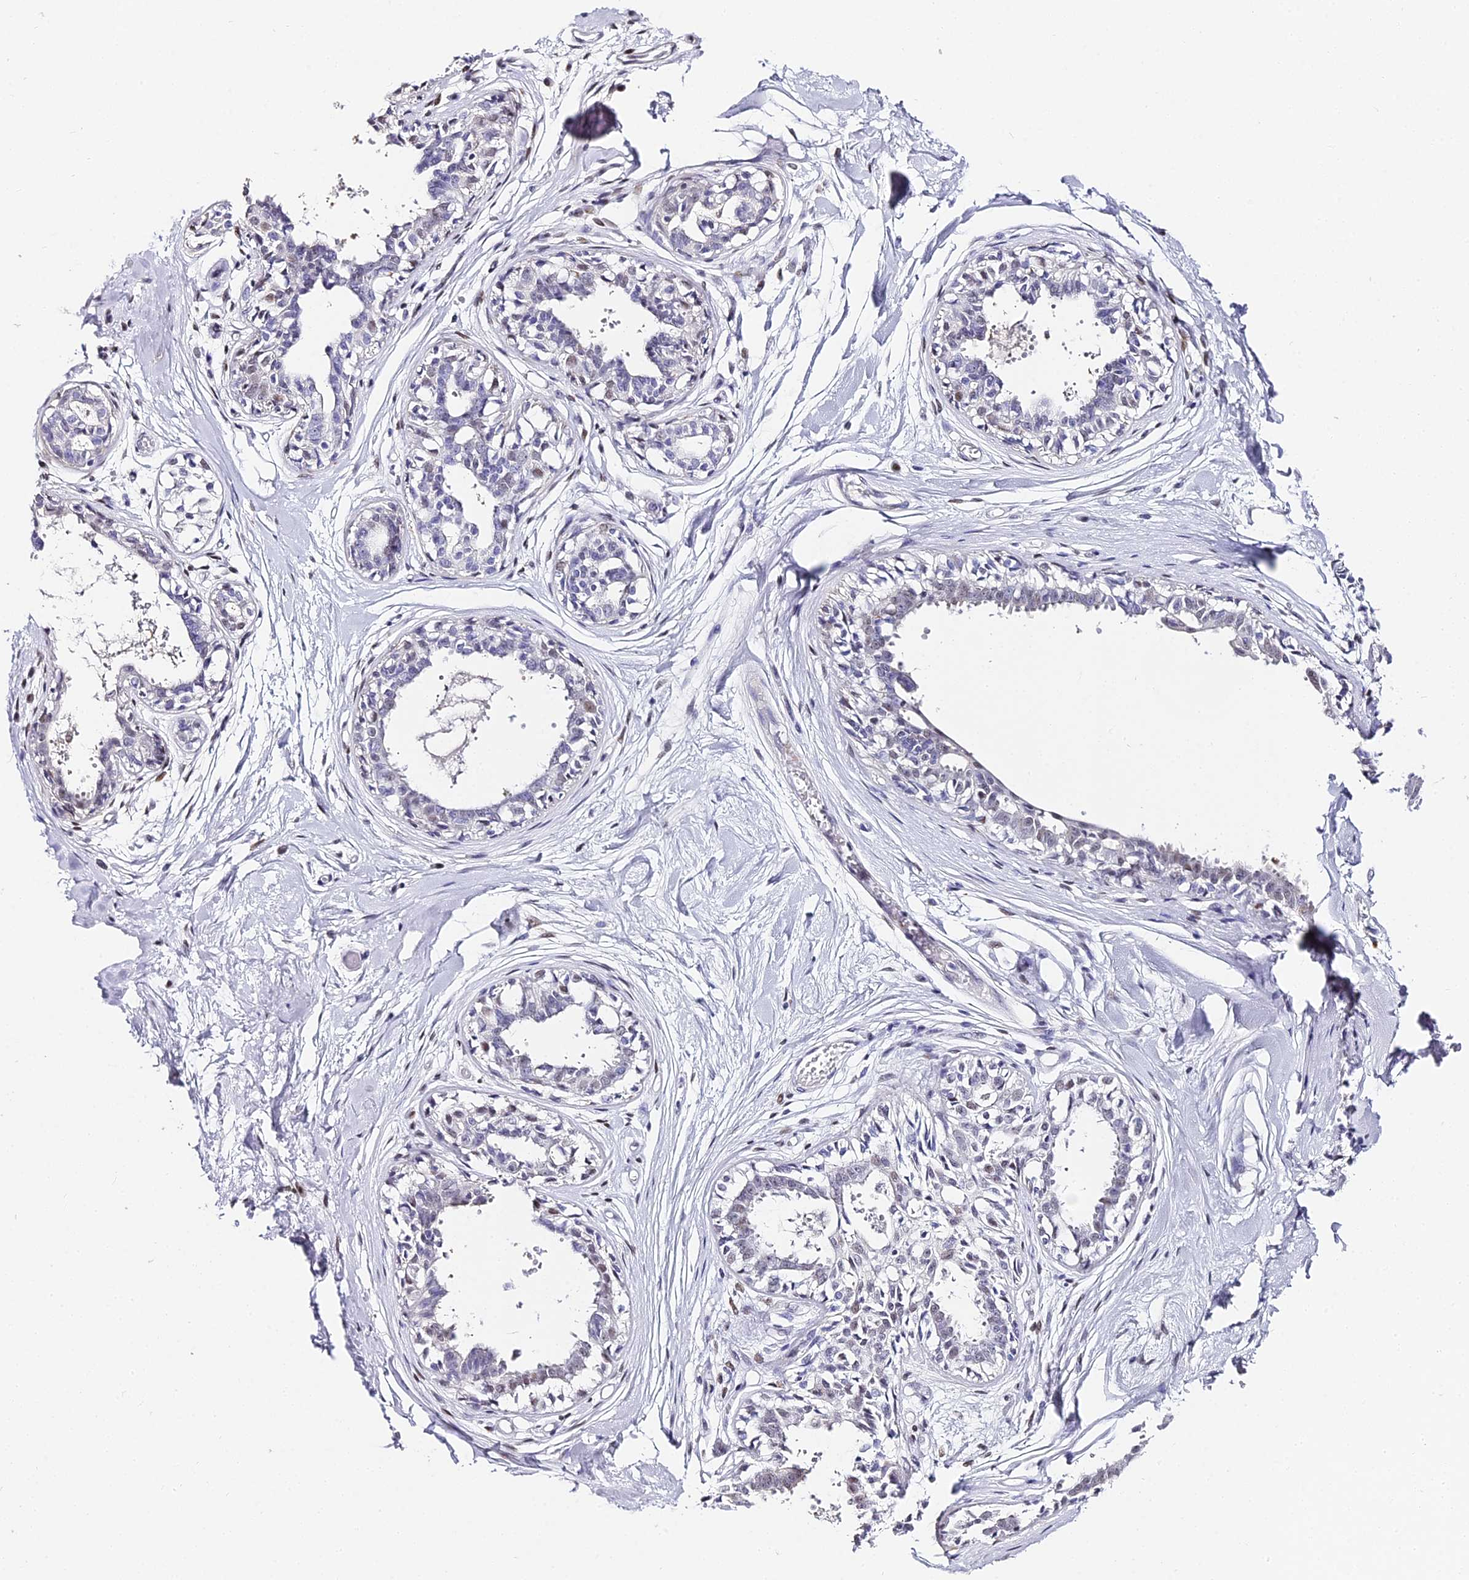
{"staining": {"intensity": "negative", "quantity": "none", "location": "none"}, "tissue": "breast", "cell_type": "Adipocytes", "image_type": "normal", "snomed": [{"axis": "morphology", "description": "Normal tissue, NOS"}, {"axis": "topography", "description": "Breast"}], "caption": "This is an IHC photomicrograph of unremarkable breast. There is no expression in adipocytes.", "gene": "ABHD14A", "patient": {"sex": "female", "age": 45}}